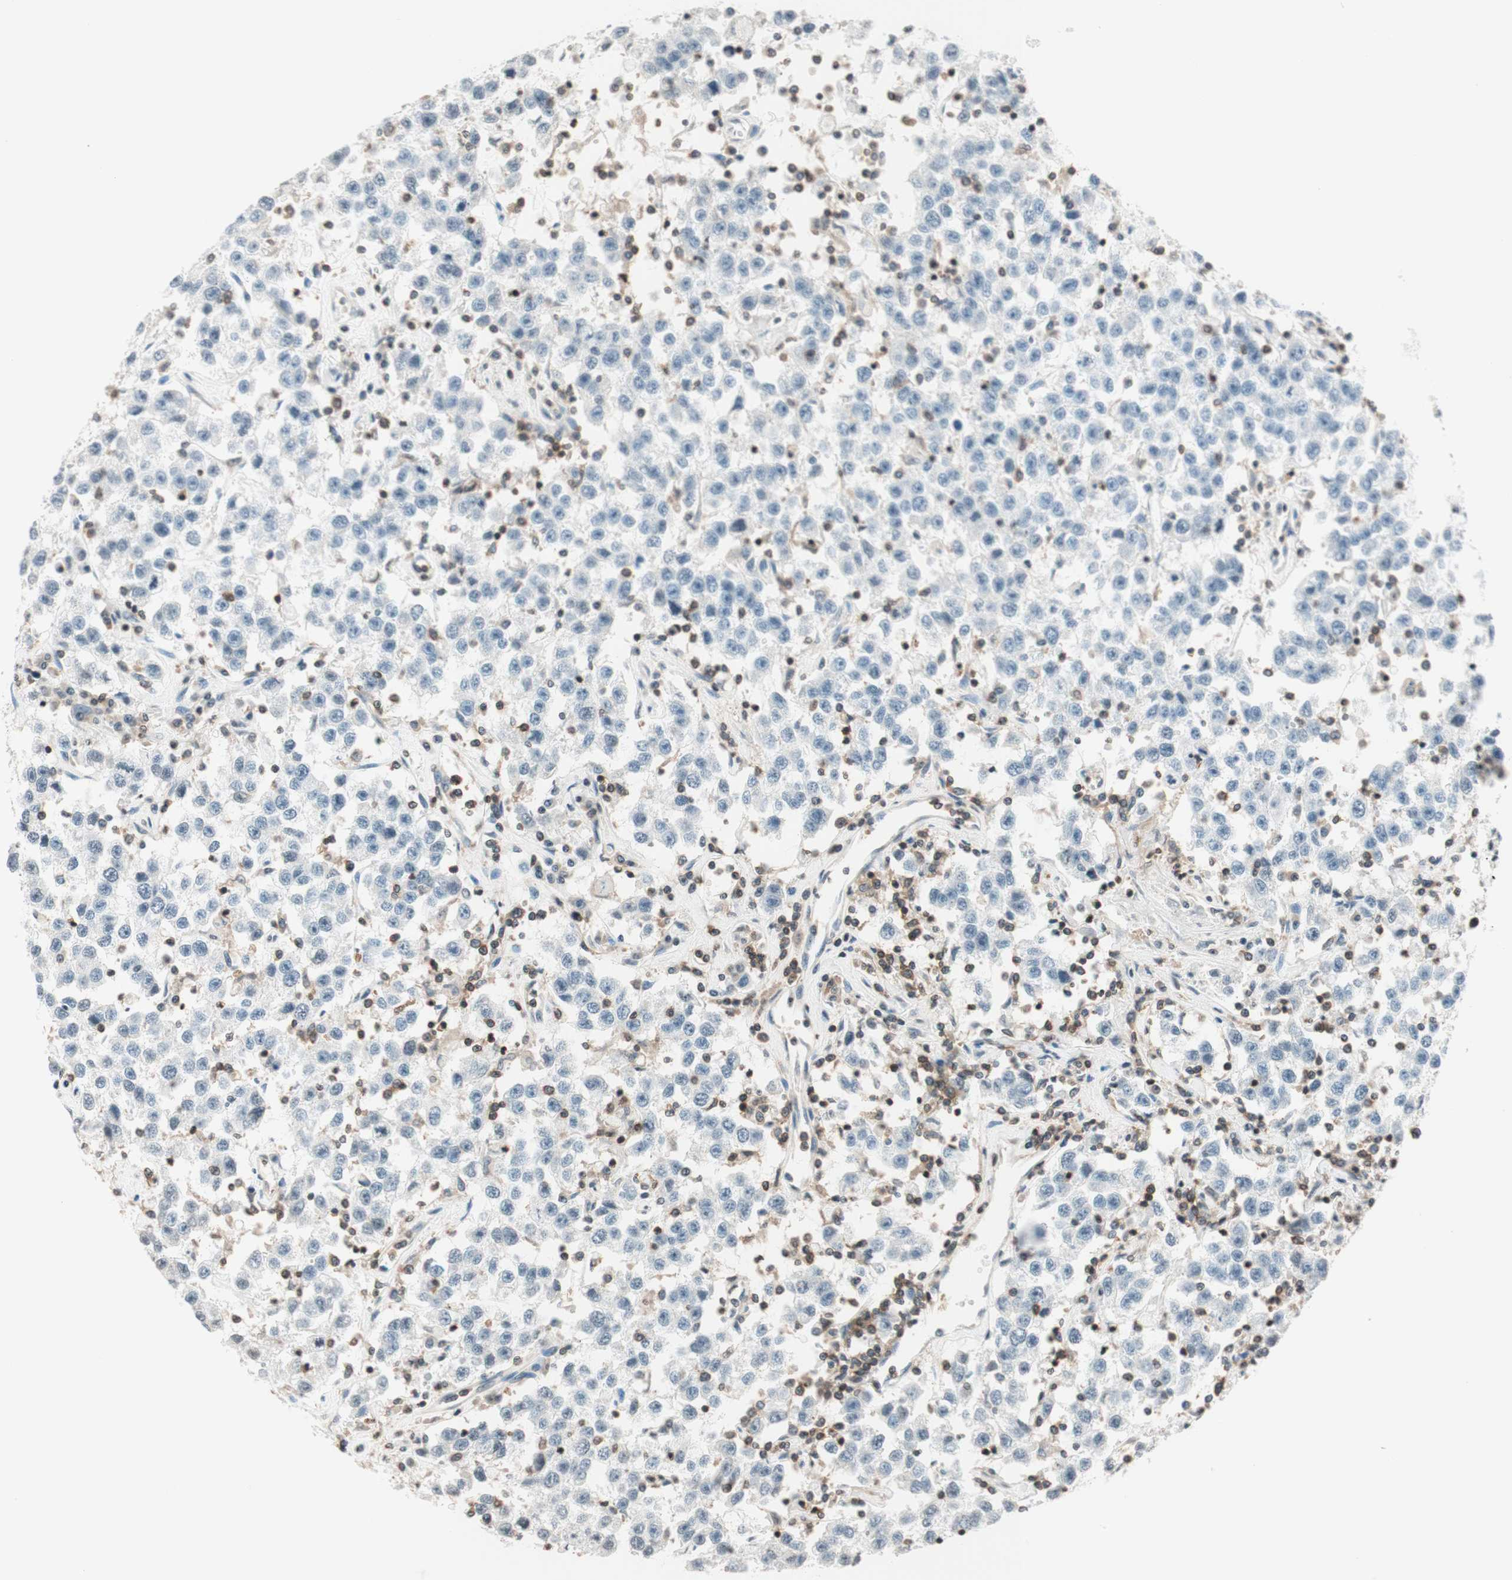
{"staining": {"intensity": "negative", "quantity": "none", "location": "none"}, "tissue": "testis cancer", "cell_type": "Tumor cells", "image_type": "cancer", "snomed": [{"axis": "morphology", "description": "Seminoma, NOS"}, {"axis": "topography", "description": "Testis"}], "caption": "Protein analysis of testis seminoma demonstrates no significant positivity in tumor cells.", "gene": "WIPF1", "patient": {"sex": "male", "age": 41}}